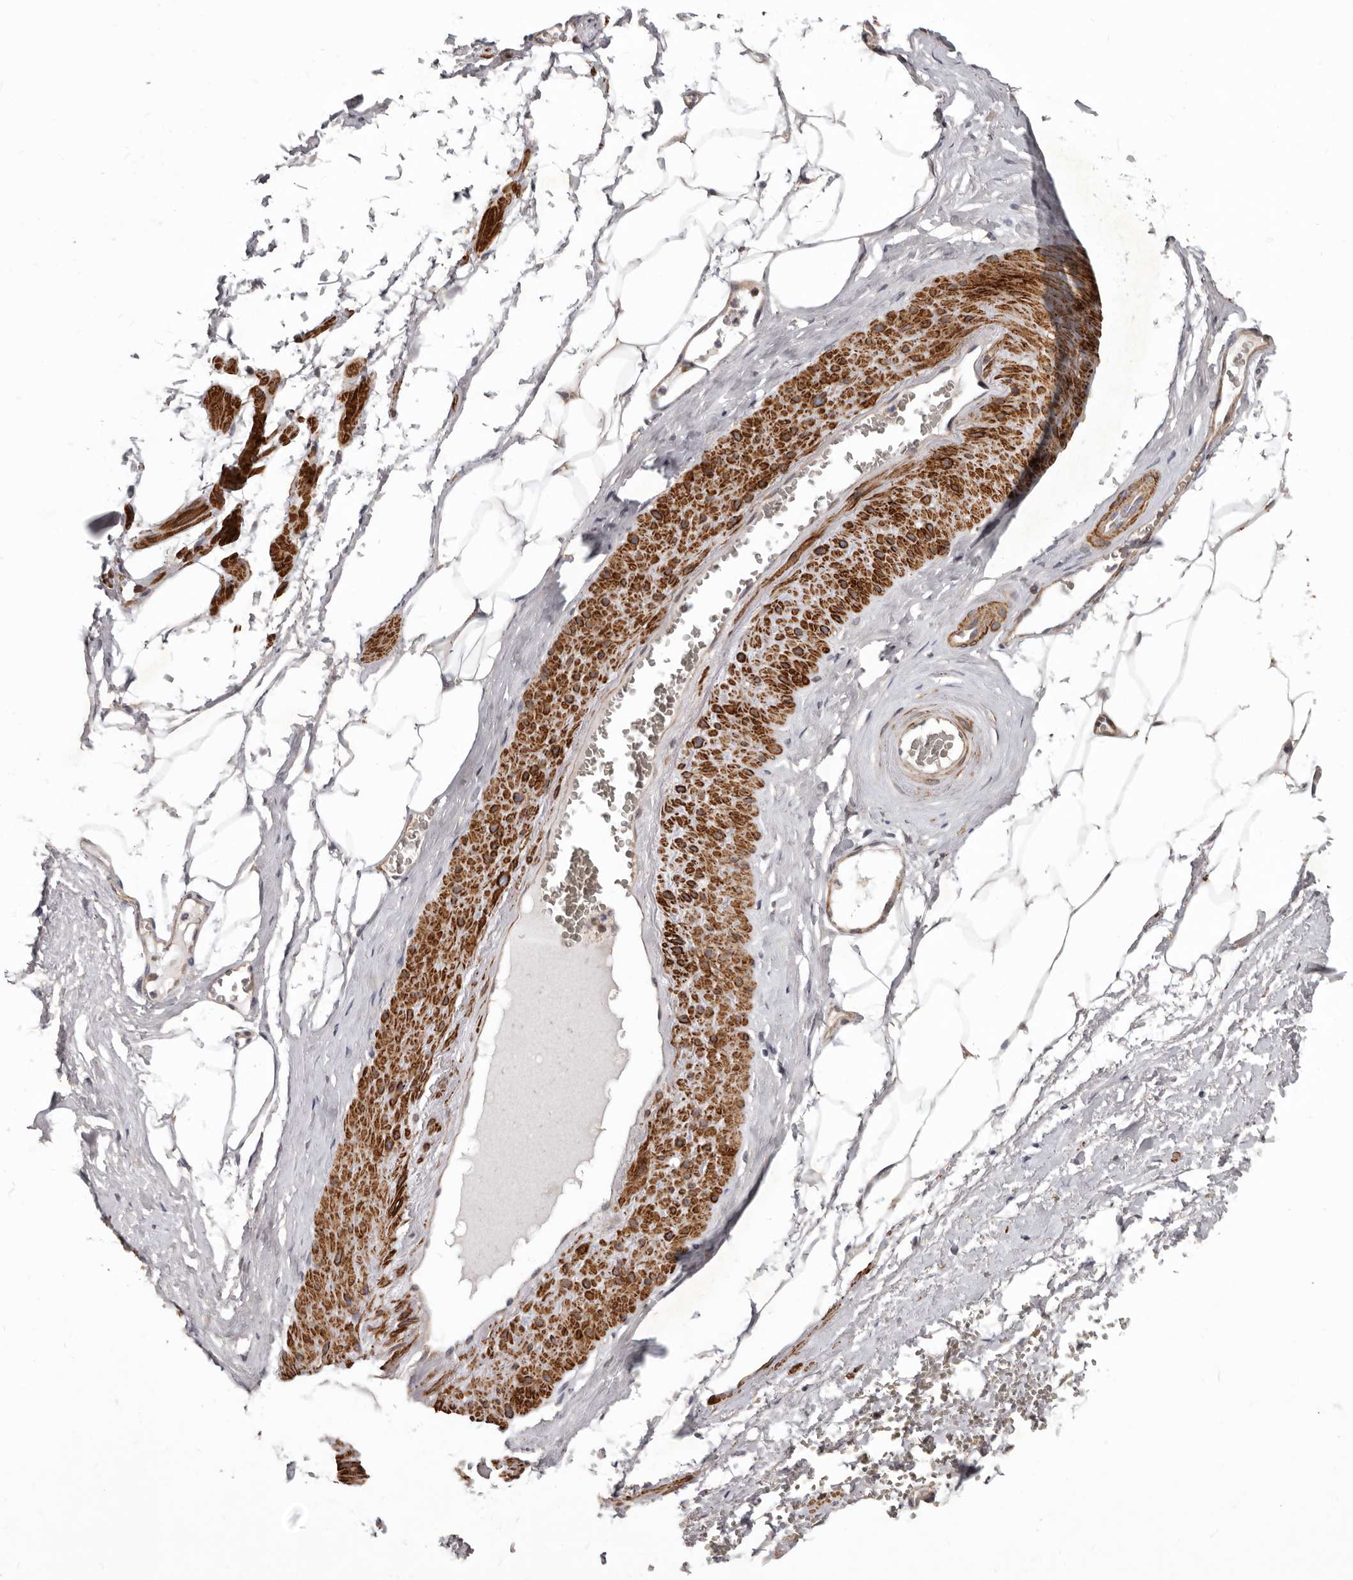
{"staining": {"intensity": "negative", "quantity": "none", "location": "none"}, "tissue": "adipose tissue", "cell_type": "Adipocytes", "image_type": "normal", "snomed": [{"axis": "morphology", "description": "Normal tissue, NOS"}, {"axis": "morphology", "description": "Adenocarcinoma, Low grade"}, {"axis": "topography", "description": "Prostate"}, {"axis": "topography", "description": "Peripheral nerve tissue"}], "caption": "Benign adipose tissue was stained to show a protein in brown. There is no significant staining in adipocytes. (IHC, brightfield microscopy, high magnification).", "gene": "FGFR4", "patient": {"sex": "male", "age": 63}}